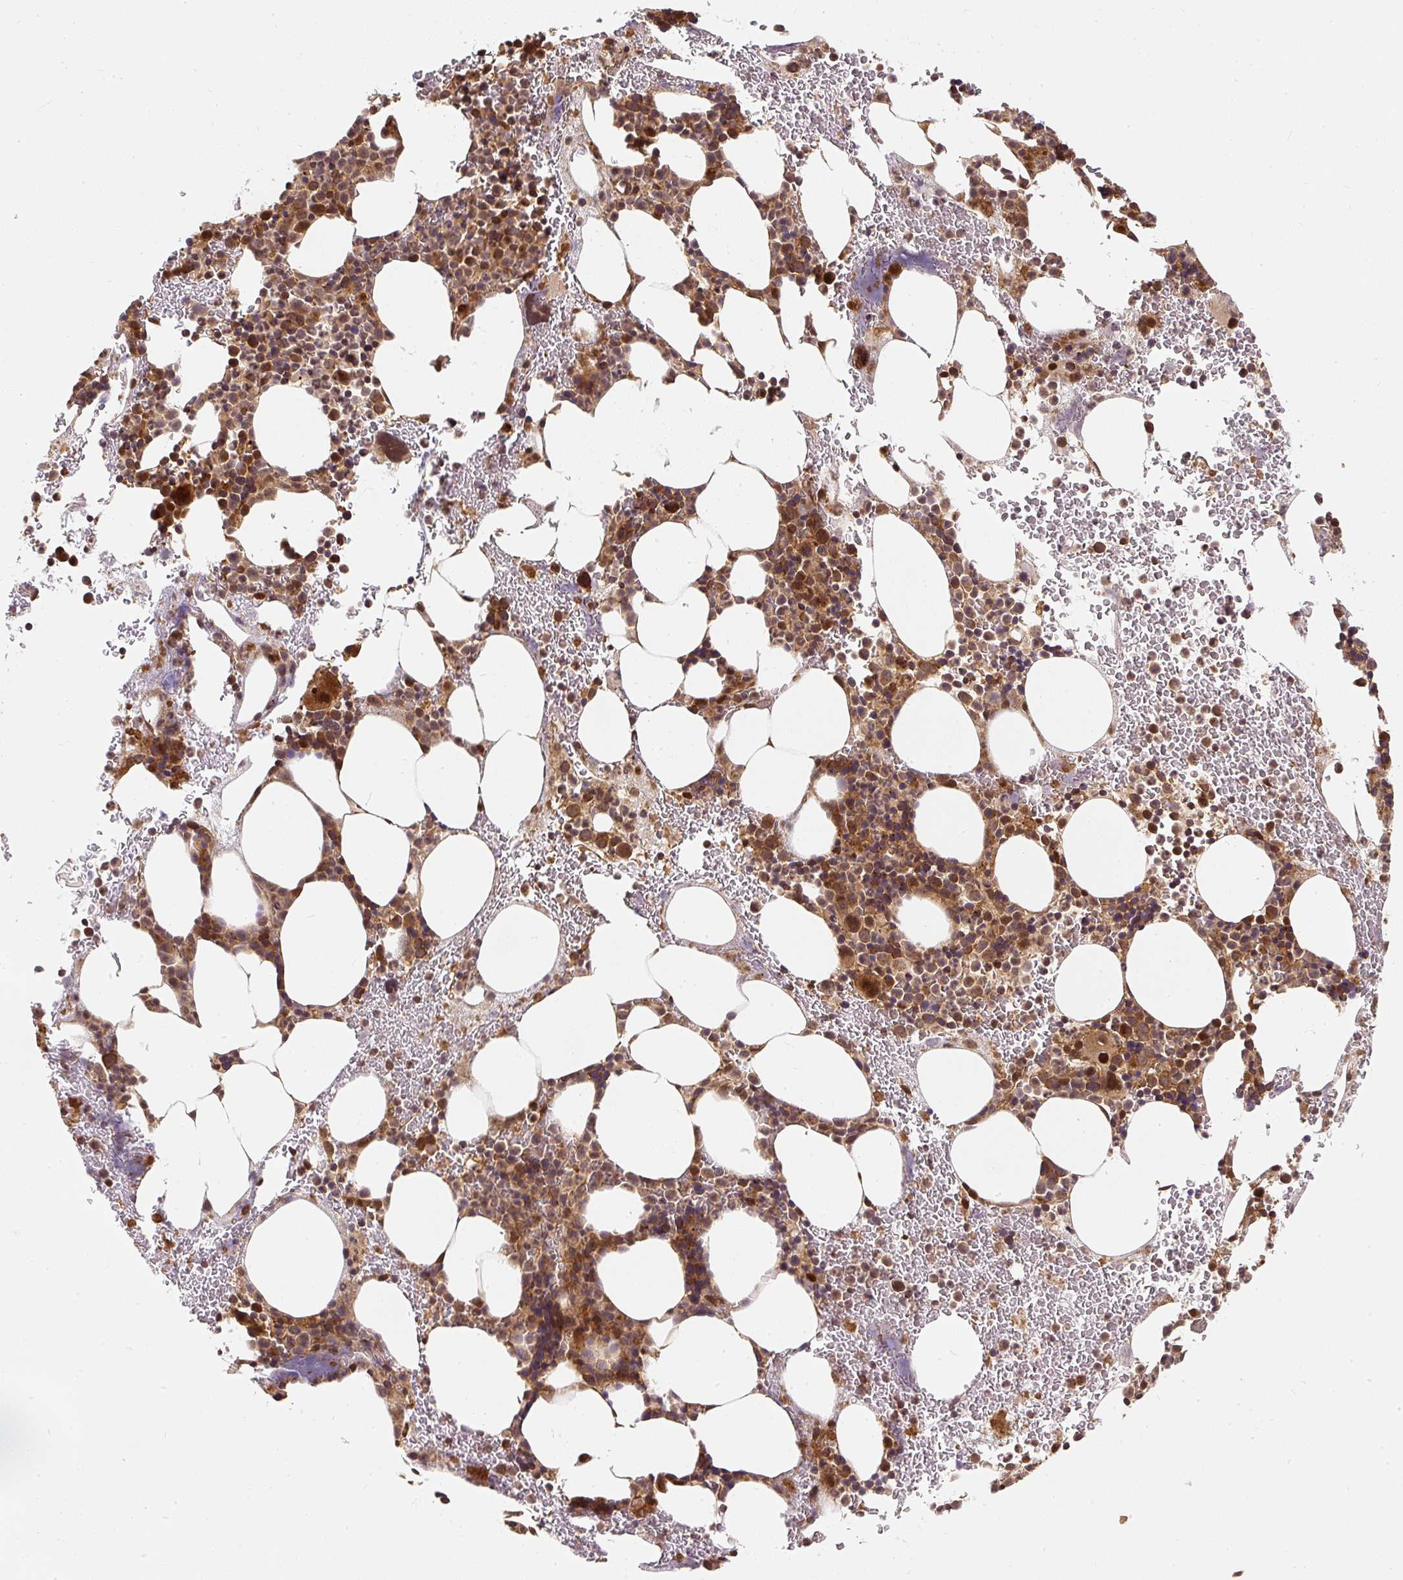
{"staining": {"intensity": "moderate", "quantity": ">75%", "location": "cytoplasmic/membranous,nuclear"}, "tissue": "bone marrow", "cell_type": "Hematopoietic cells", "image_type": "normal", "snomed": [{"axis": "morphology", "description": "Normal tissue, NOS"}, {"axis": "topography", "description": "Bone marrow"}], "caption": "DAB (3,3'-diaminobenzidine) immunohistochemical staining of benign bone marrow shows moderate cytoplasmic/membranous,nuclear protein positivity in approximately >75% of hematopoietic cells. Using DAB (3,3'-diaminobenzidine) (brown) and hematoxylin (blue) stains, captured at high magnification using brightfield microscopy.", "gene": "PSMD1", "patient": {"sex": "male", "age": 62}}